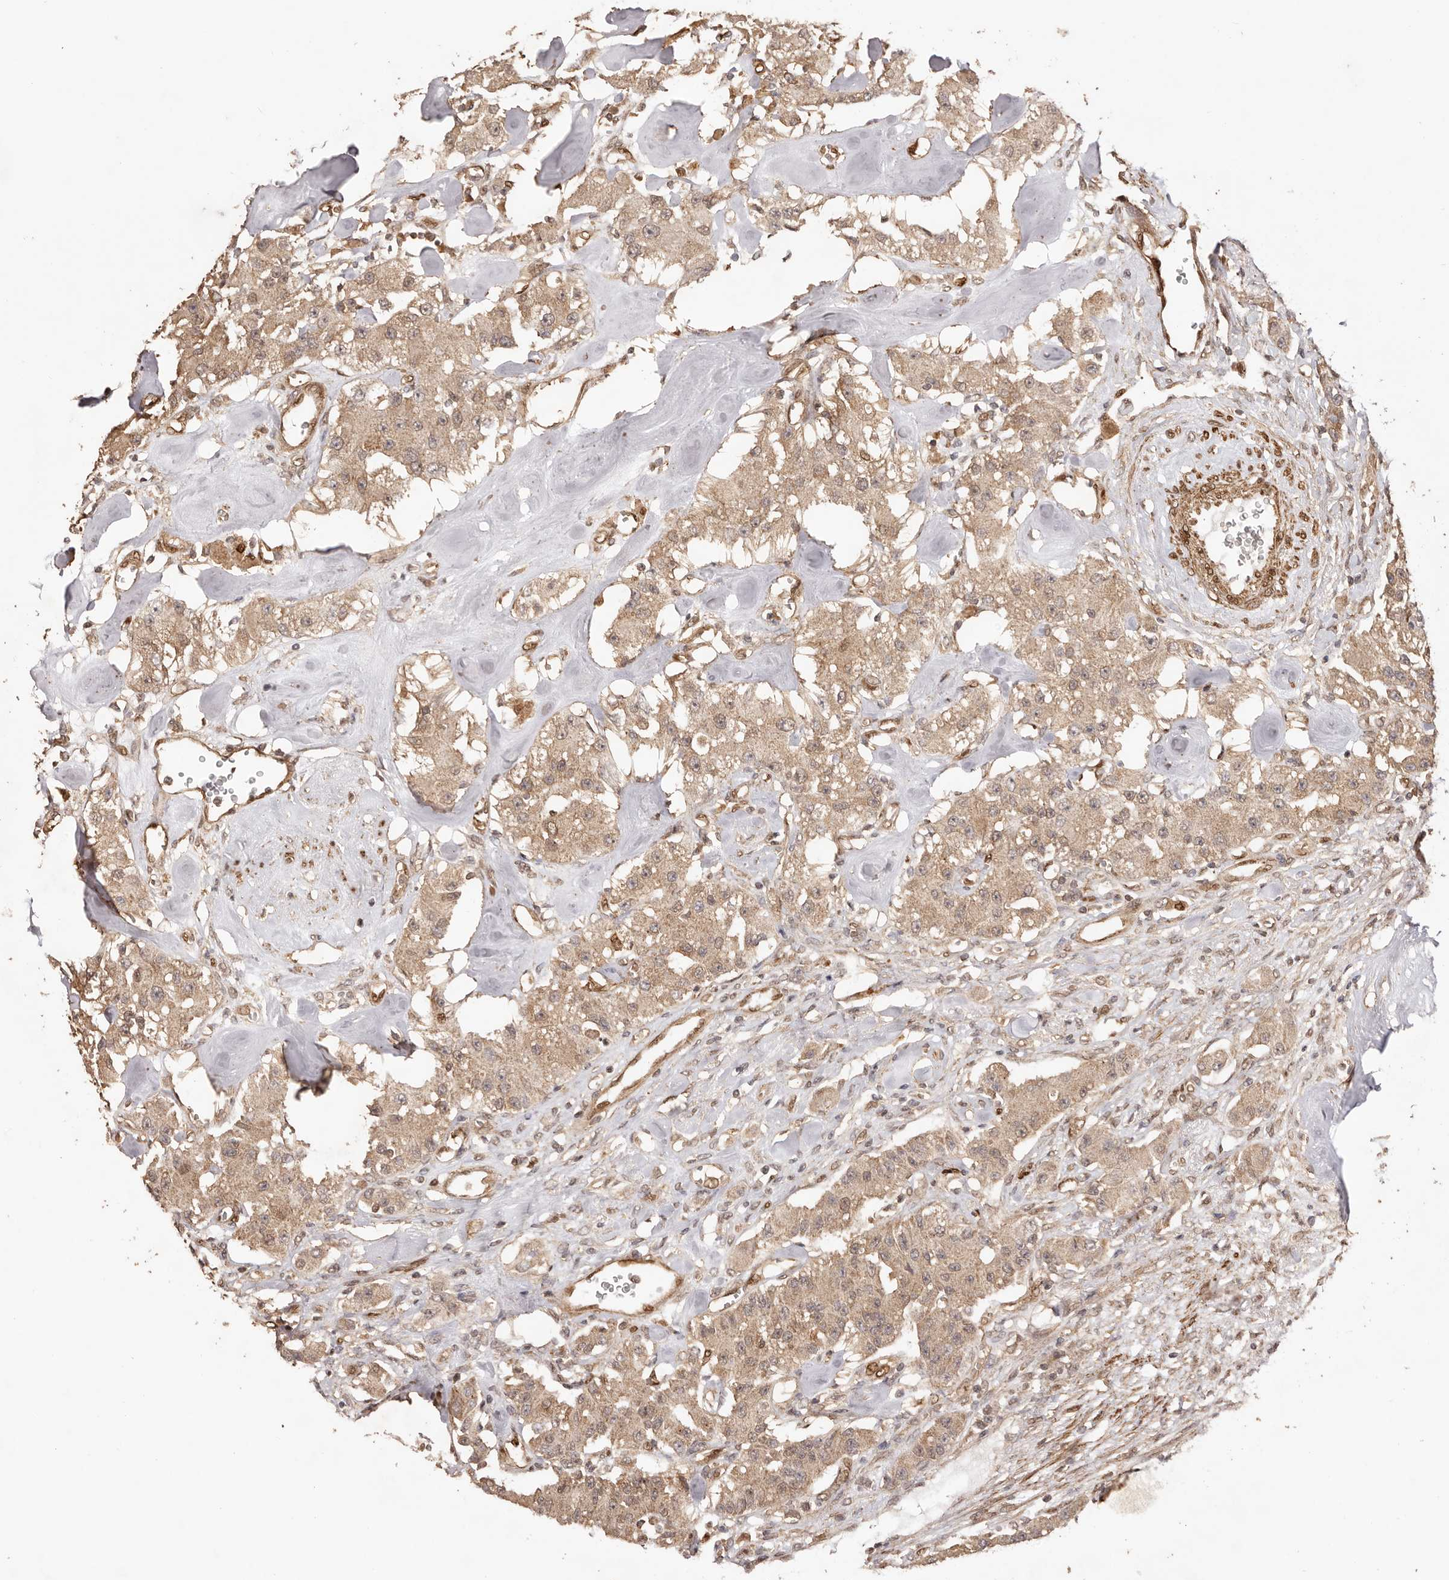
{"staining": {"intensity": "moderate", "quantity": ">75%", "location": "cytoplasmic/membranous"}, "tissue": "carcinoid", "cell_type": "Tumor cells", "image_type": "cancer", "snomed": [{"axis": "morphology", "description": "Carcinoid, malignant, NOS"}, {"axis": "topography", "description": "Pancreas"}], "caption": "Immunohistochemical staining of malignant carcinoid demonstrates medium levels of moderate cytoplasmic/membranous protein positivity in about >75% of tumor cells. Immunohistochemistry stains the protein in brown and the nuclei are stained blue.", "gene": "UBR2", "patient": {"sex": "male", "age": 41}}